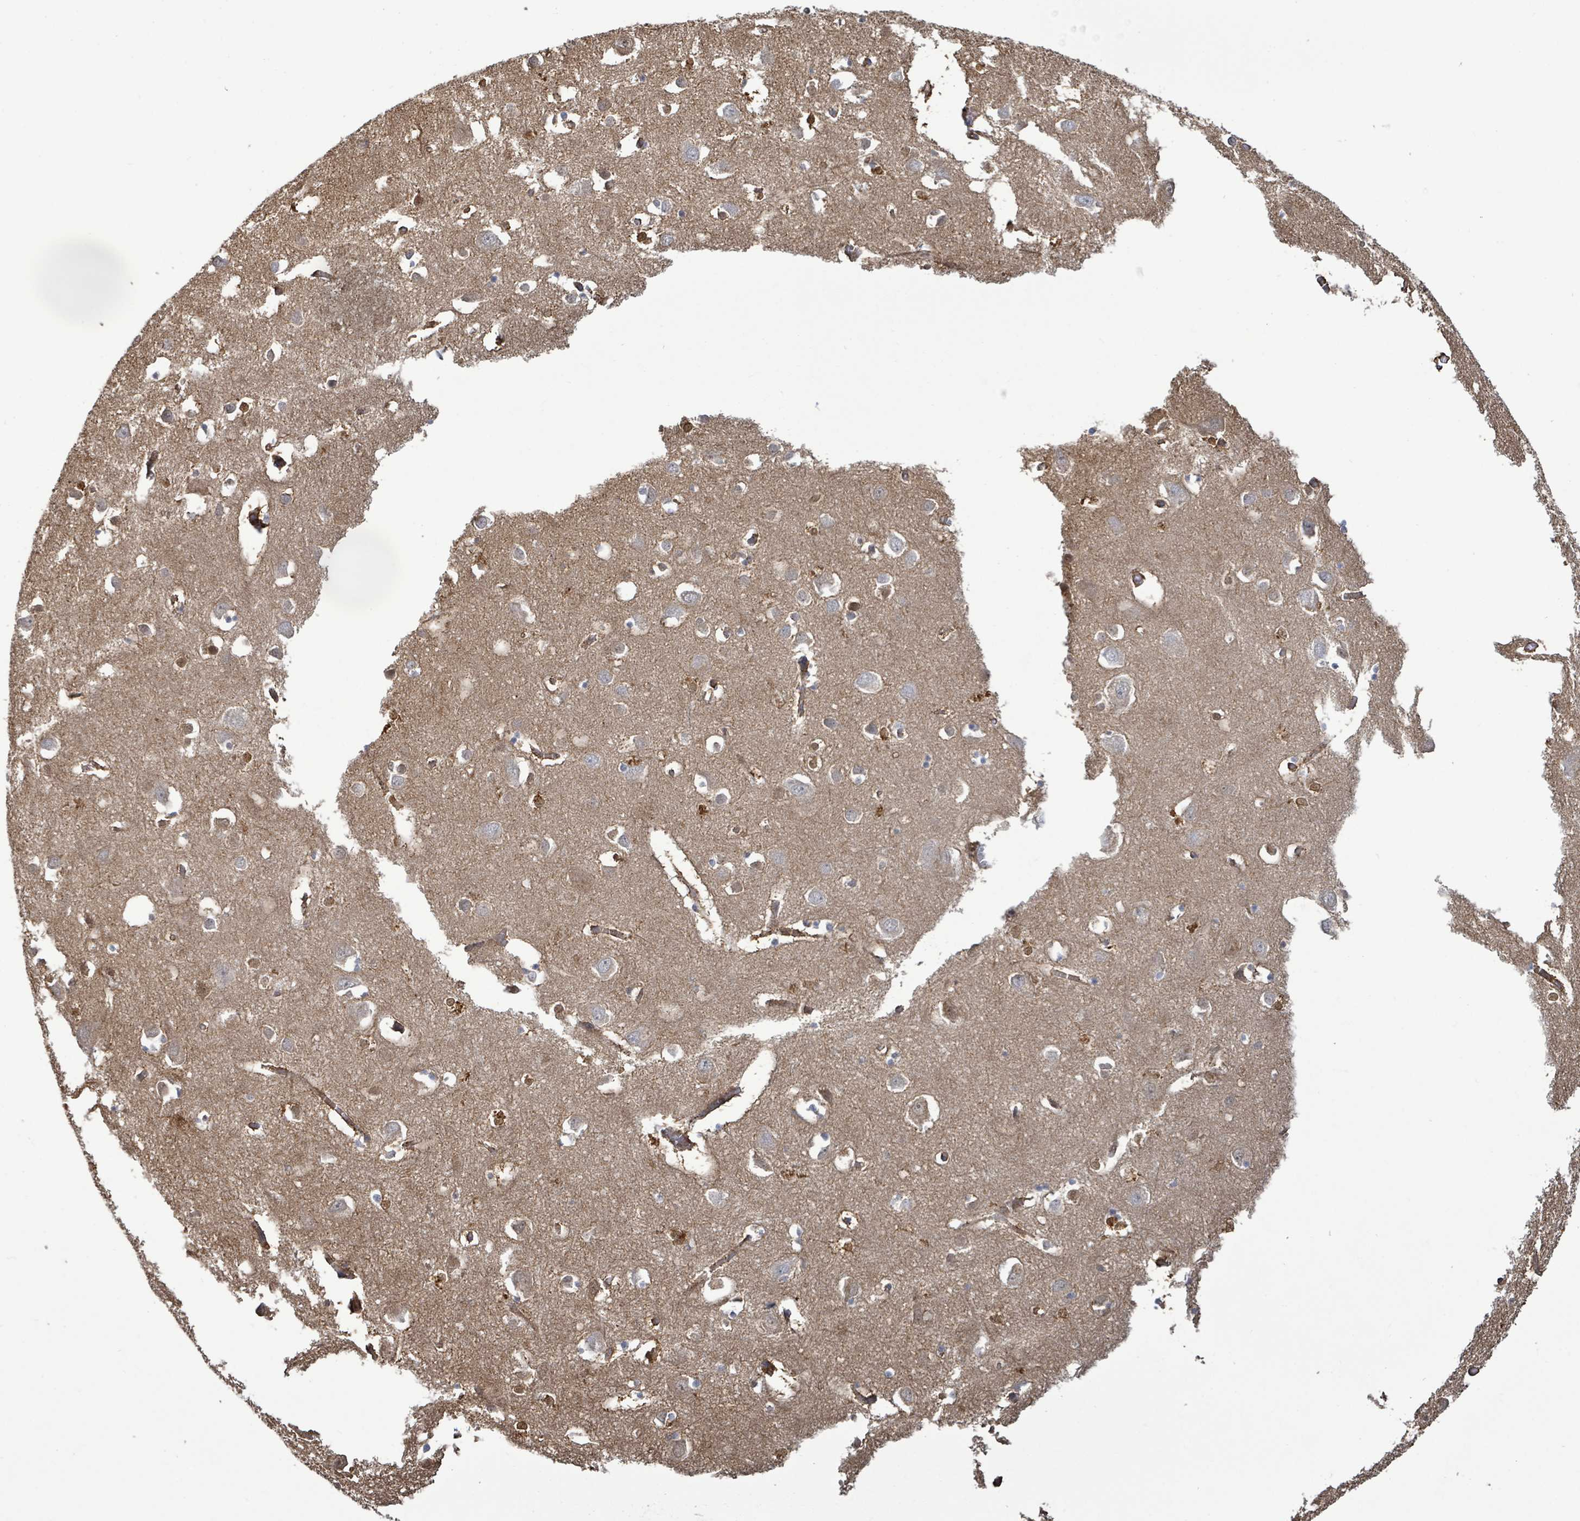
{"staining": {"intensity": "weak", "quantity": "<25%", "location": "cytoplasmic/membranous"}, "tissue": "cerebral cortex", "cell_type": "Endothelial cells", "image_type": "normal", "snomed": [{"axis": "morphology", "description": "Normal tissue, NOS"}, {"axis": "topography", "description": "Cerebral cortex"}], "caption": "High power microscopy histopathology image of an immunohistochemistry (IHC) histopathology image of benign cerebral cortex, revealing no significant staining in endothelial cells.", "gene": "PGAM1", "patient": {"sex": "male", "age": 70}}